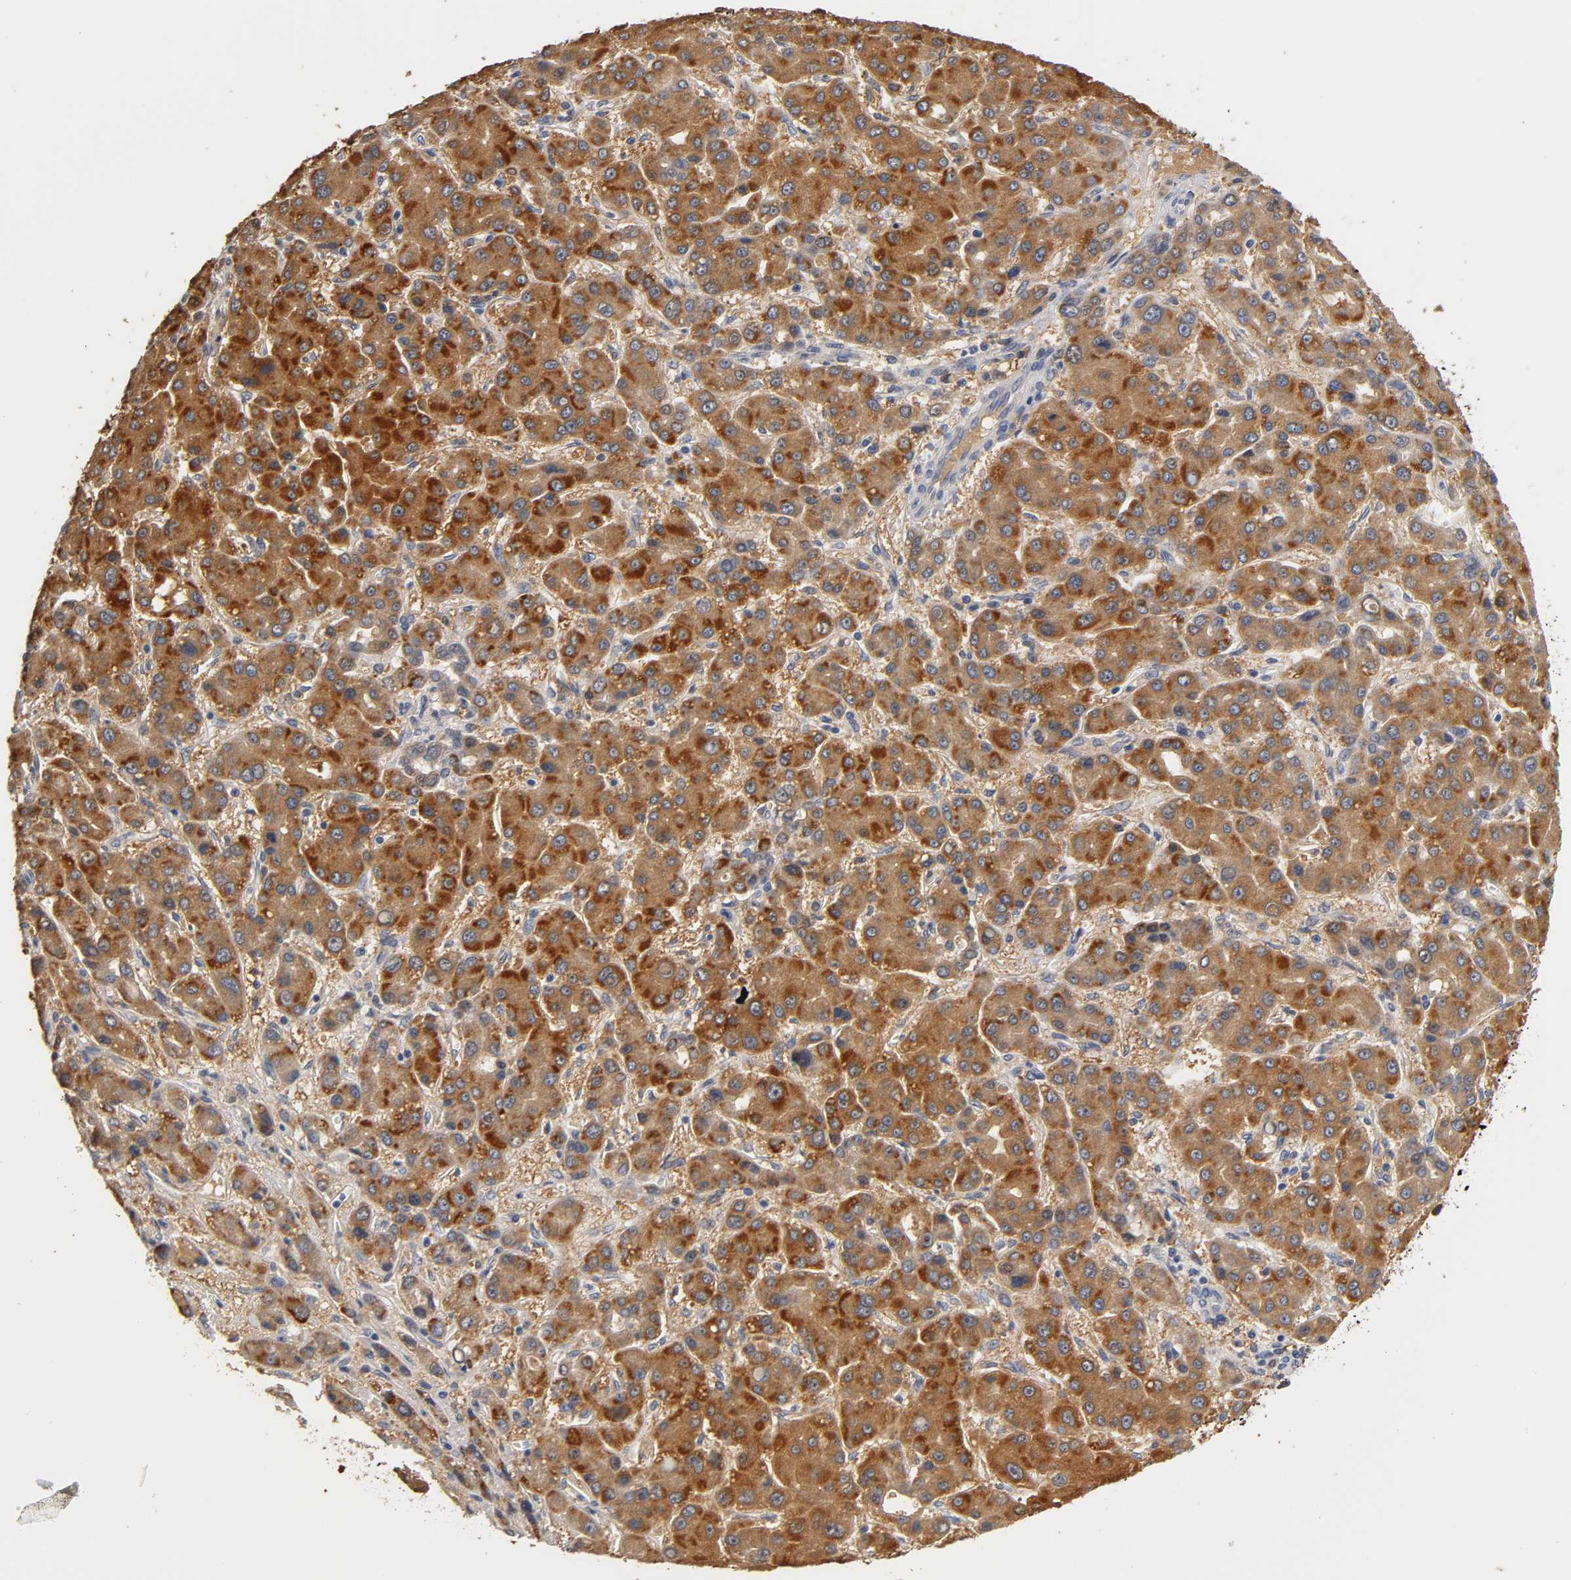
{"staining": {"intensity": "strong", "quantity": ">75%", "location": "cytoplasmic/membranous"}, "tissue": "liver cancer", "cell_type": "Tumor cells", "image_type": "cancer", "snomed": [{"axis": "morphology", "description": "Carcinoma, Hepatocellular, NOS"}, {"axis": "topography", "description": "Liver"}], "caption": "A high amount of strong cytoplasmic/membranous positivity is present in approximately >75% of tumor cells in liver cancer (hepatocellular carcinoma) tissue.", "gene": "GSTZ1", "patient": {"sex": "male", "age": 55}}